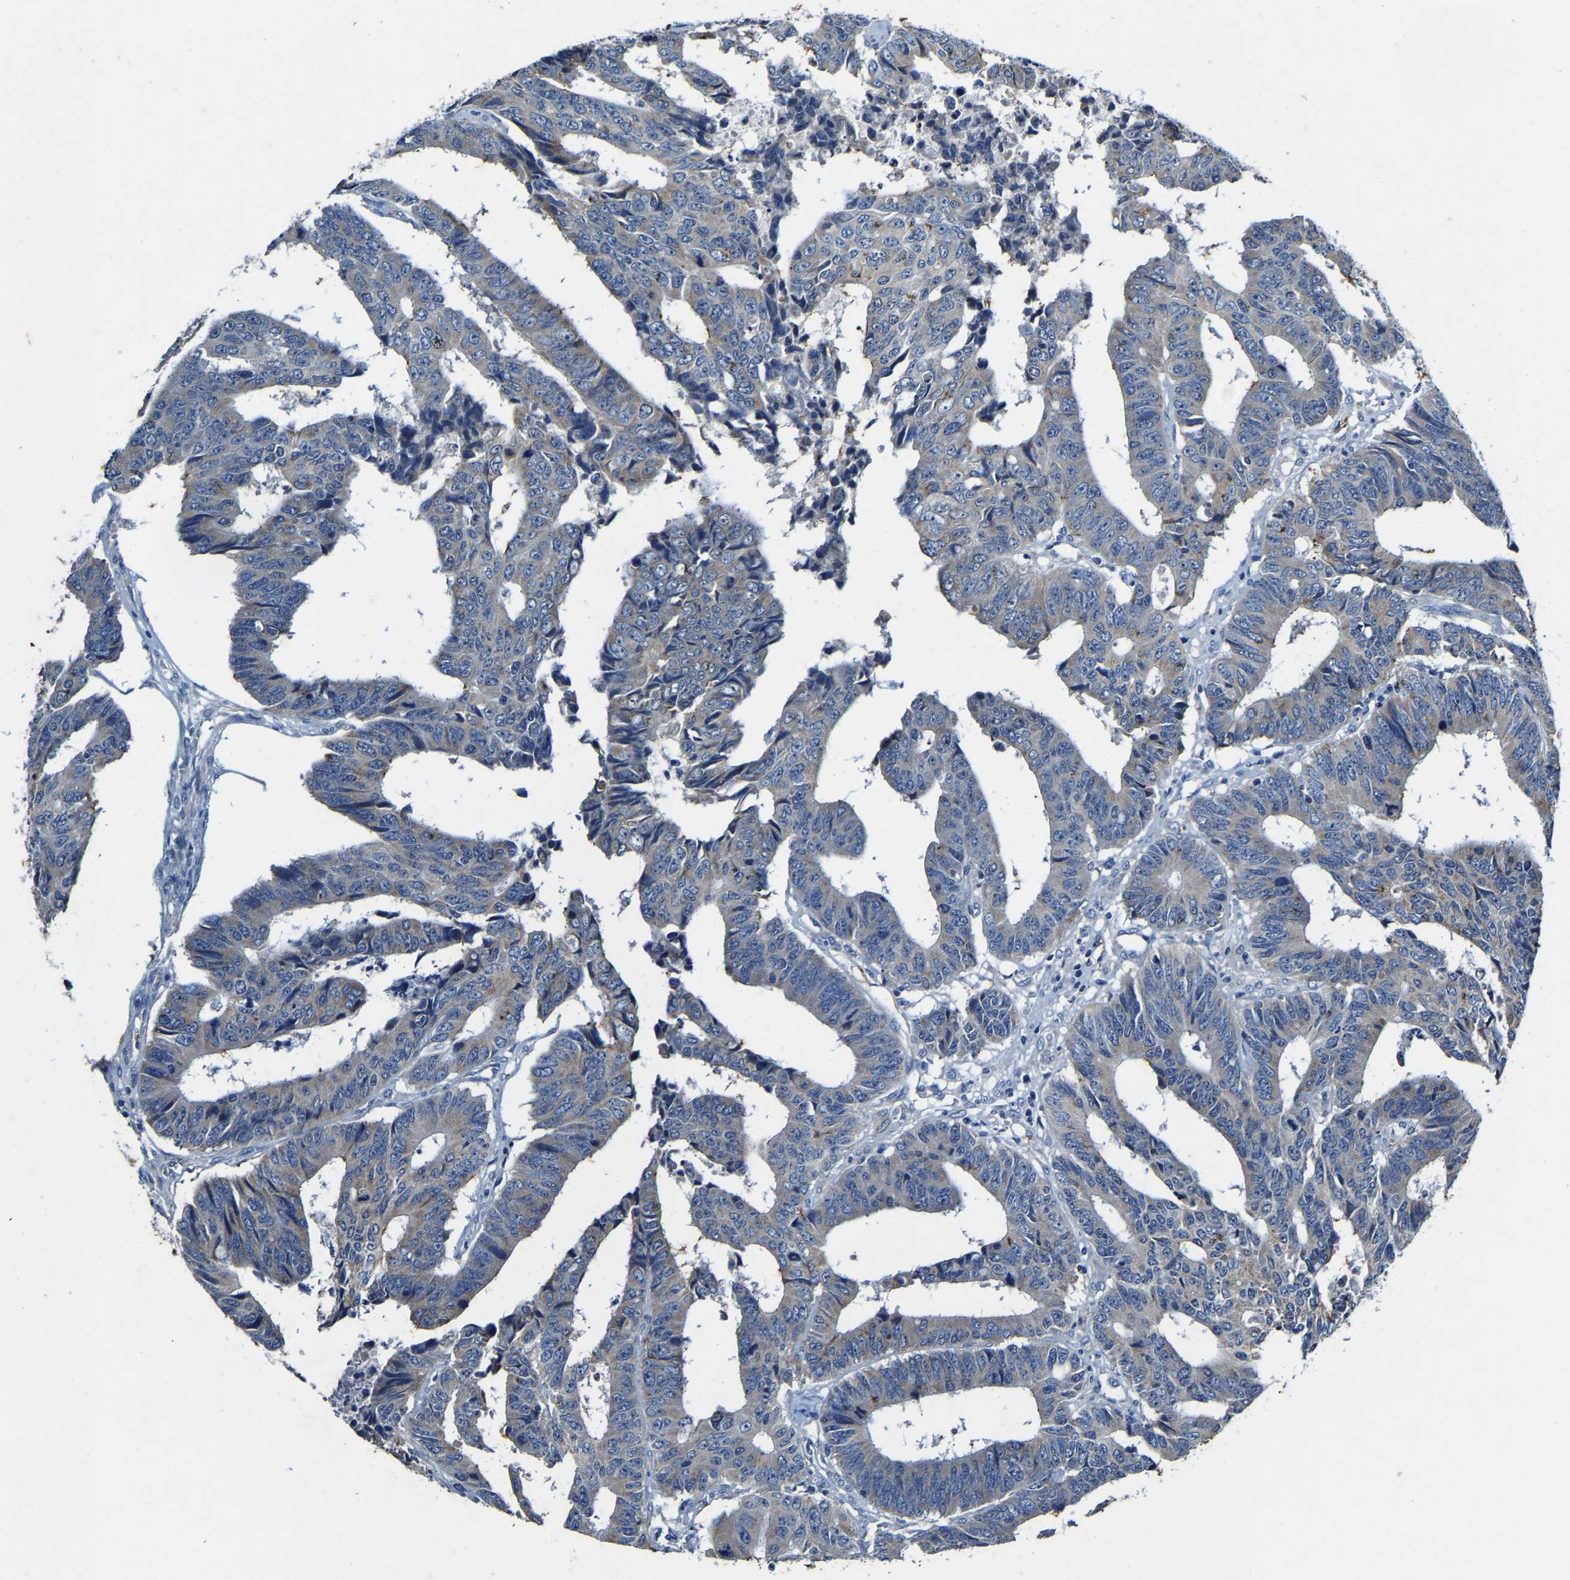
{"staining": {"intensity": "weak", "quantity": "<25%", "location": "cytoplasmic/membranous"}, "tissue": "colorectal cancer", "cell_type": "Tumor cells", "image_type": "cancer", "snomed": [{"axis": "morphology", "description": "Adenocarcinoma, NOS"}, {"axis": "topography", "description": "Rectum"}], "caption": "There is no significant positivity in tumor cells of colorectal adenocarcinoma. (Stains: DAB immunohistochemistry (IHC) with hematoxylin counter stain, Microscopy: brightfield microscopy at high magnification).", "gene": "SLC25A25", "patient": {"sex": "male", "age": 84}}